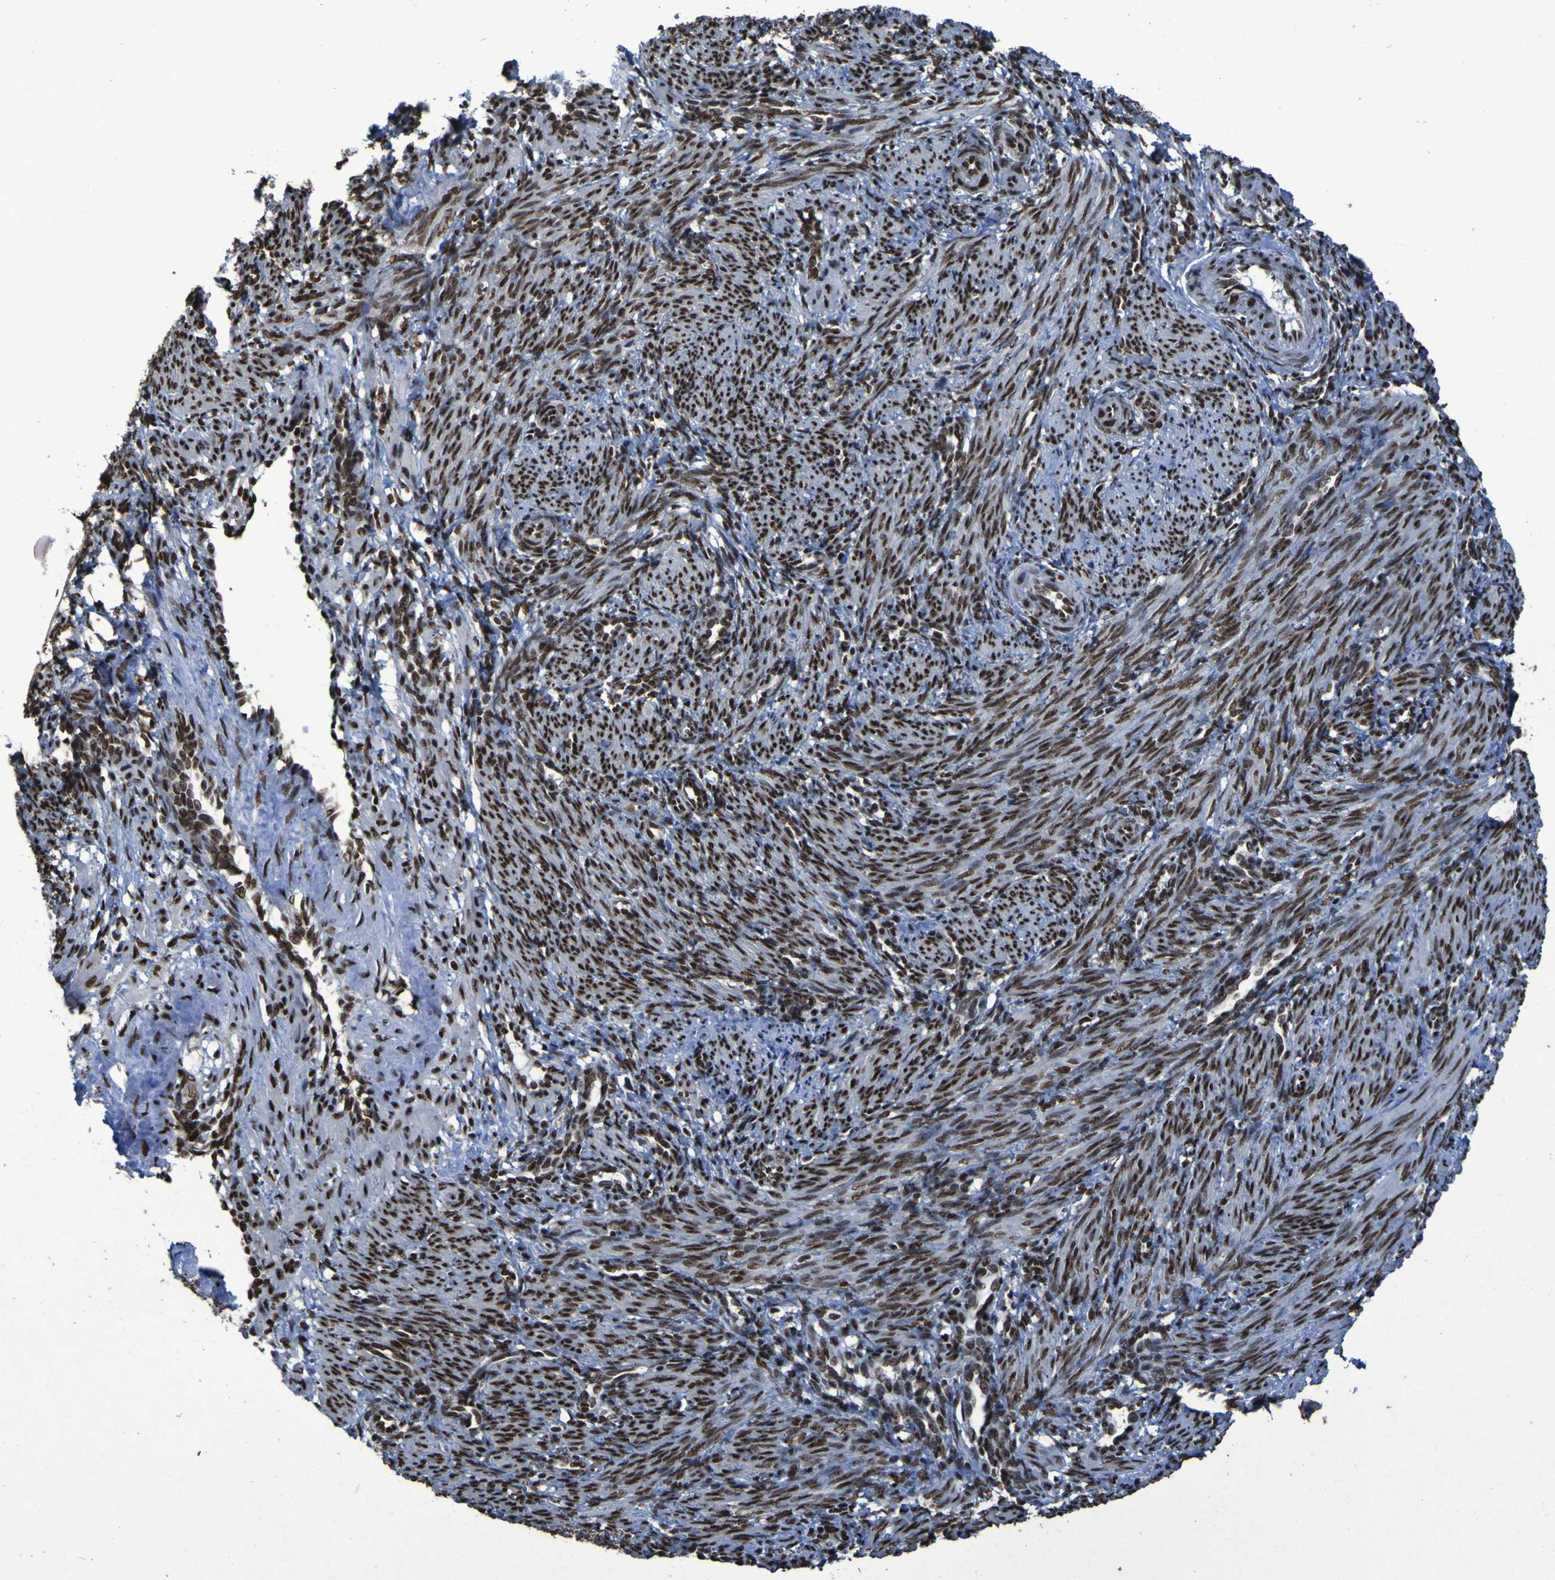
{"staining": {"intensity": "strong", "quantity": ">75%", "location": "nuclear"}, "tissue": "smooth muscle", "cell_type": "Smooth muscle cells", "image_type": "normal", "snomed": [{"axis": "morphology", "description": "Normal tissue, NOS"}, {"axis": "topography", "description": "Endometrium"}], "caption": "DAB immunohistochemical staining of benign human smooth muscle demonstrates strong nuclear protein expression in approximately >75% of smooth muscle cells.", "gene": "HNRNPR", "patient": {"sex": "female", "age": 33}}